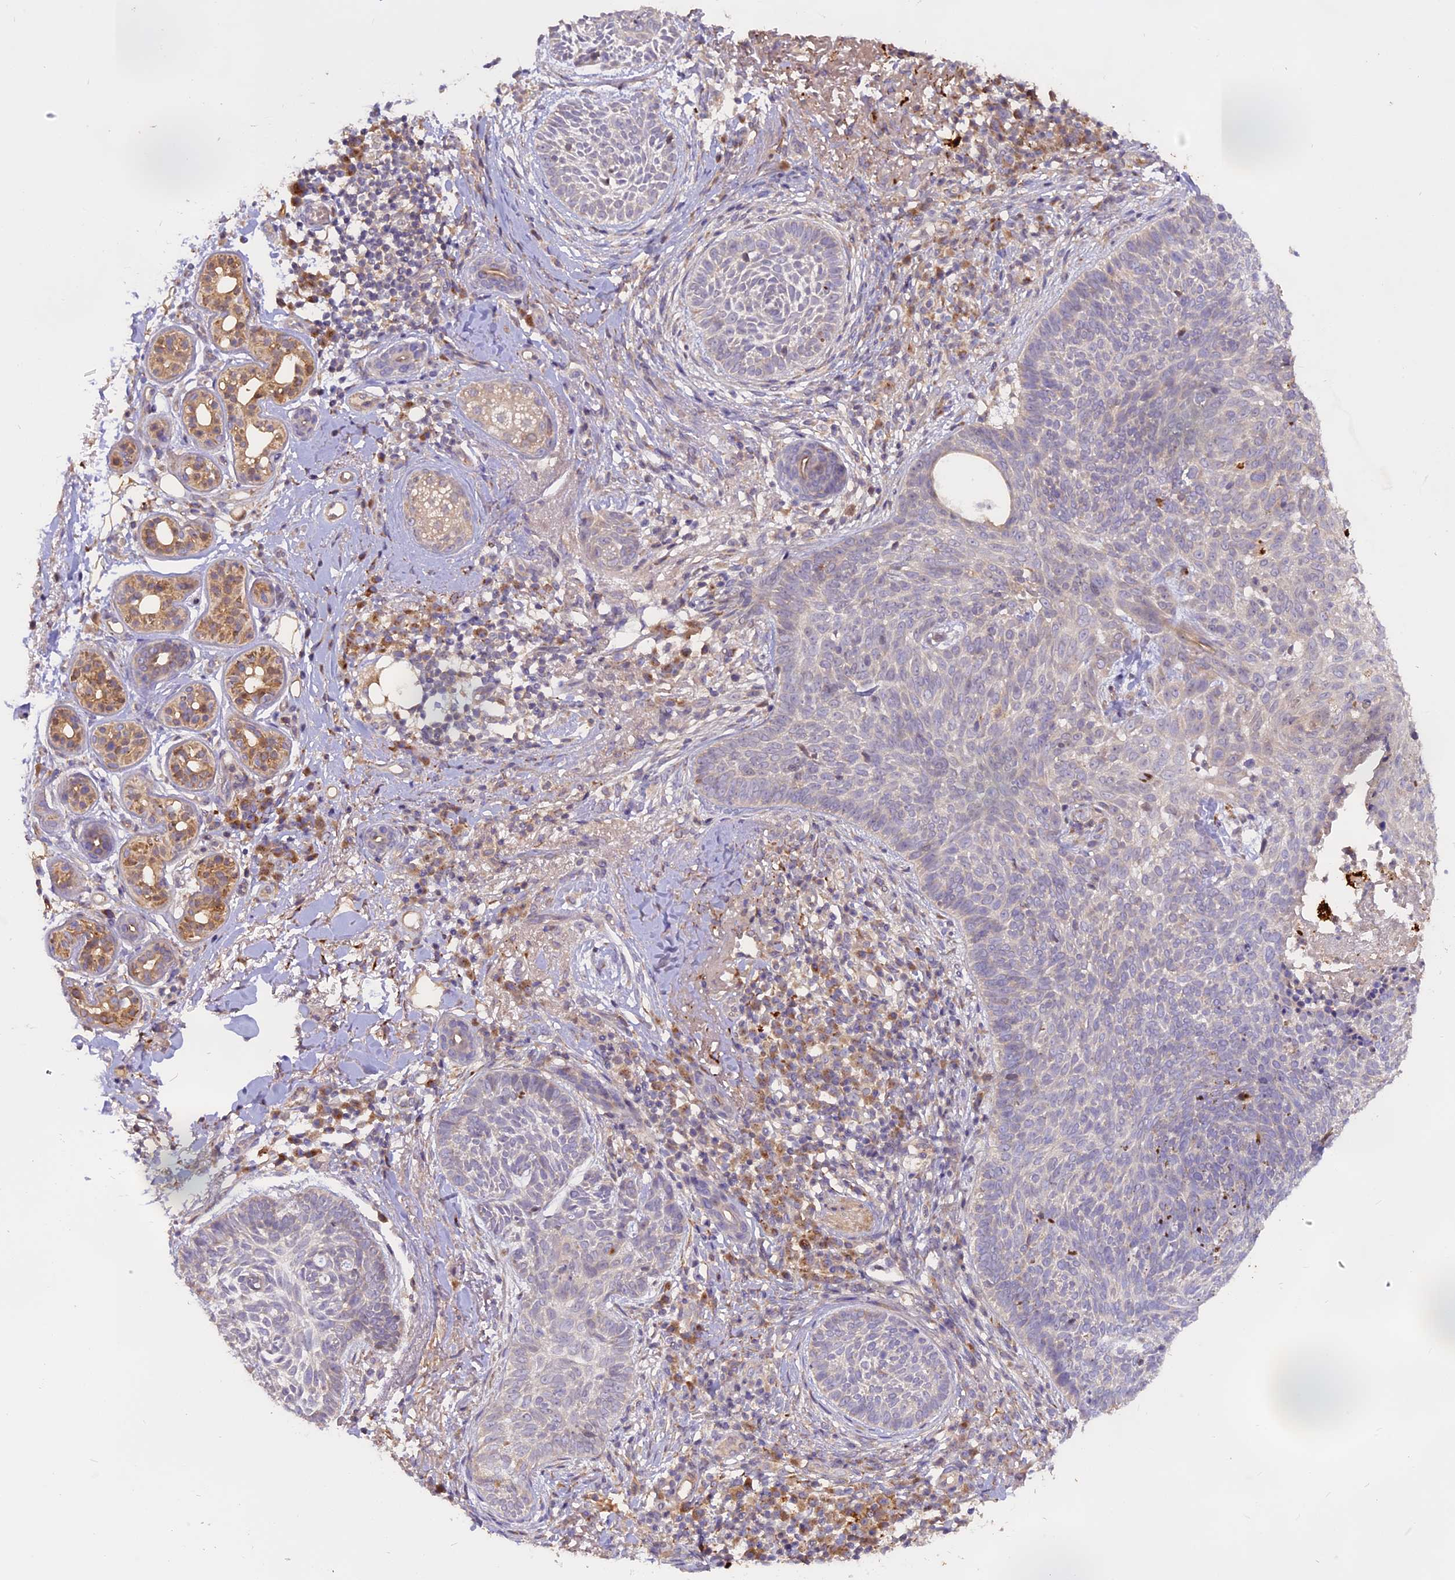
{"staining": {"intensity": "negative", "quantity": "none", "location": "none"}, "tissue": "skin cancer", "cell_type": "Tumor cells", "image_type": "cancer", "snomed": [{"axis": "morphology", "description": "Basal cell carcinoma"}, {"axis": "topography", "description": "Skin"}], "caption": "A high-resolution micrograph shows immunohistochemistry (IHC) staining of skin cancer (basal cell carcinoma), which reveals no significant expression in tumor cells.", "gene": "MEMO1", "patient": {"sex": "male", "age": 85}}